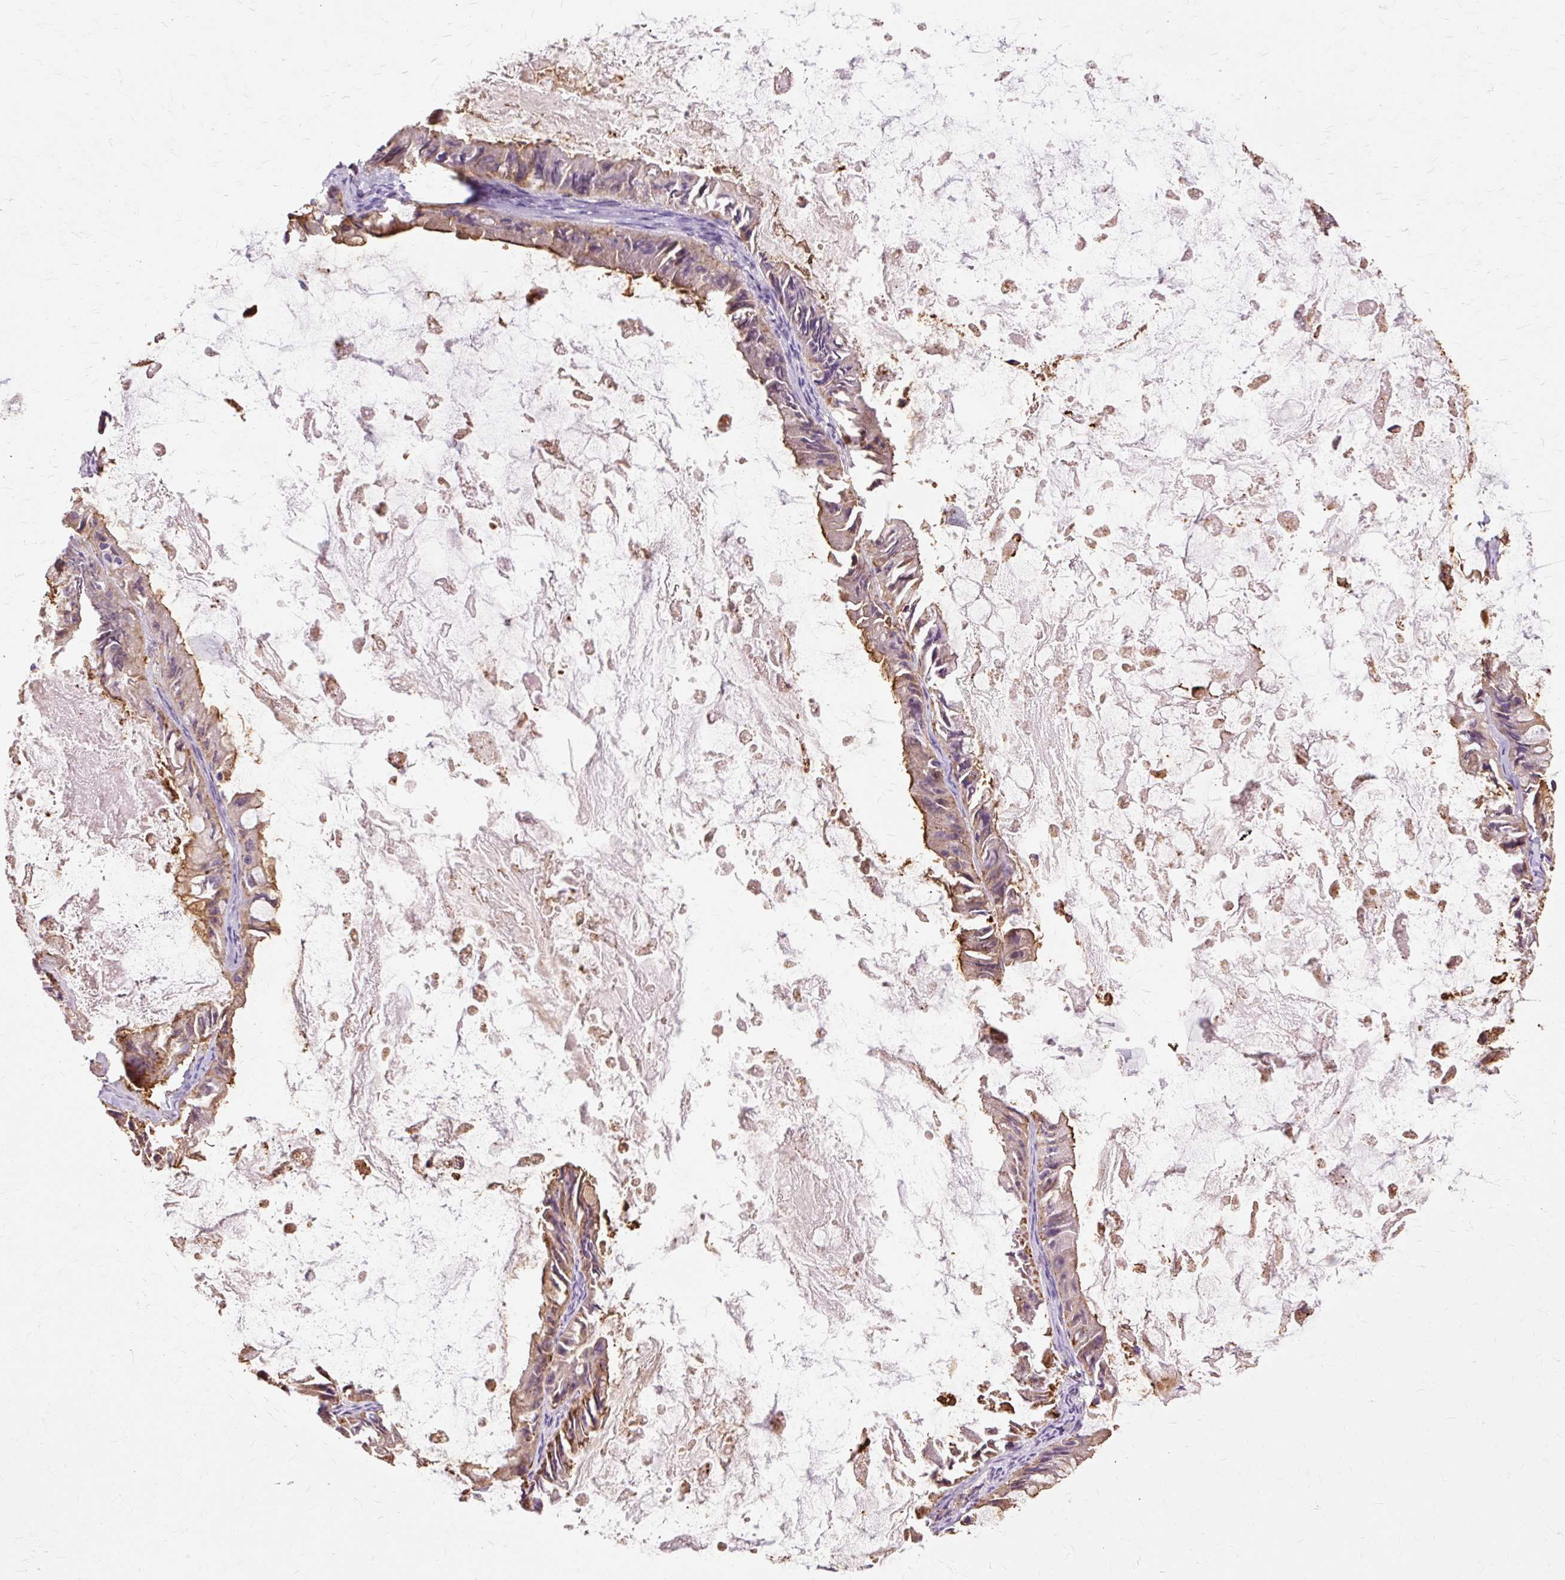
{"staining": {"intensity": "moderate", "quantity": ">75%", "location": "cytoplasmic/membranous"}, "tissue": "ovarian cancer", "cell_type": "Tumor cells", "image_type": "cancer", "snomed": [{"axis": "morphology", "description": "Cystadenocarcinoma, mucinous, NOS"}, {"axis": "topography", "description": "Ovary"}], "caption": "Immunohistochemistry (IHC) micrograph of human mucinous cystadenocarcinoma (ovarian) stained for a protein (brown), which demonstrates medium levels of moderate cytoplasmic/membranous staining in approximately >75% of tumor cells.", "gene": "PDZD2", "patient": {"sex": "female", "age": 61}}